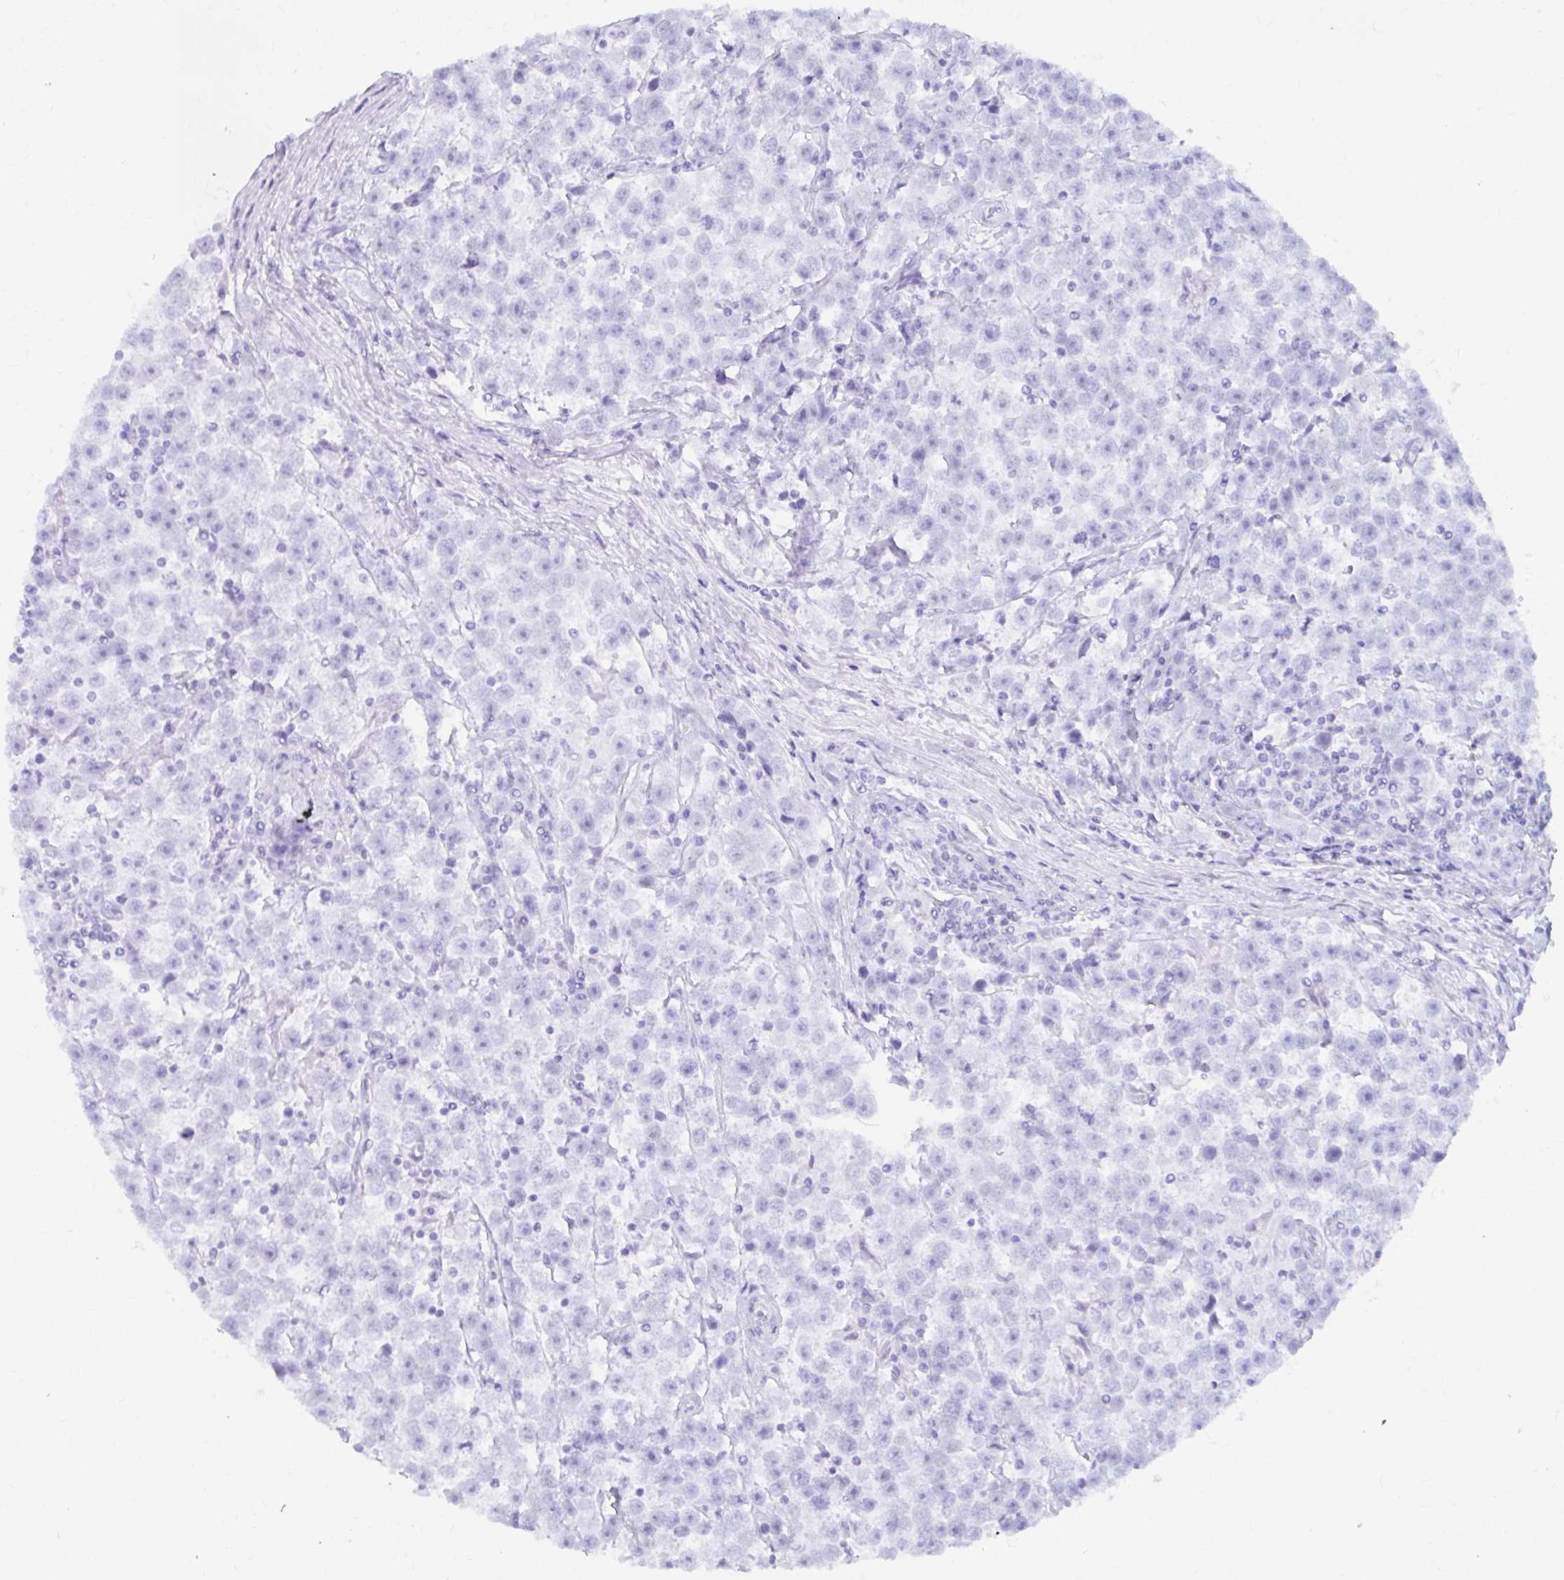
{"staining": {"intensity": "negative", "quantity": "none", "location": "none"}, "tissue": "testis cancer", "cell_type": "Tumor cells", "image_type": "cancer", "snomed": [{"axis": "morphology", "description": "Seminoma, NOS"}, {"axis": "topography", "description": "Testis"}], "caption": "Testis seminoma was stained to show a protein in brown. There is no significant expression in tumor cells.", "gene": "RGS16", "patient": {"sex": "male", "age": 31}}